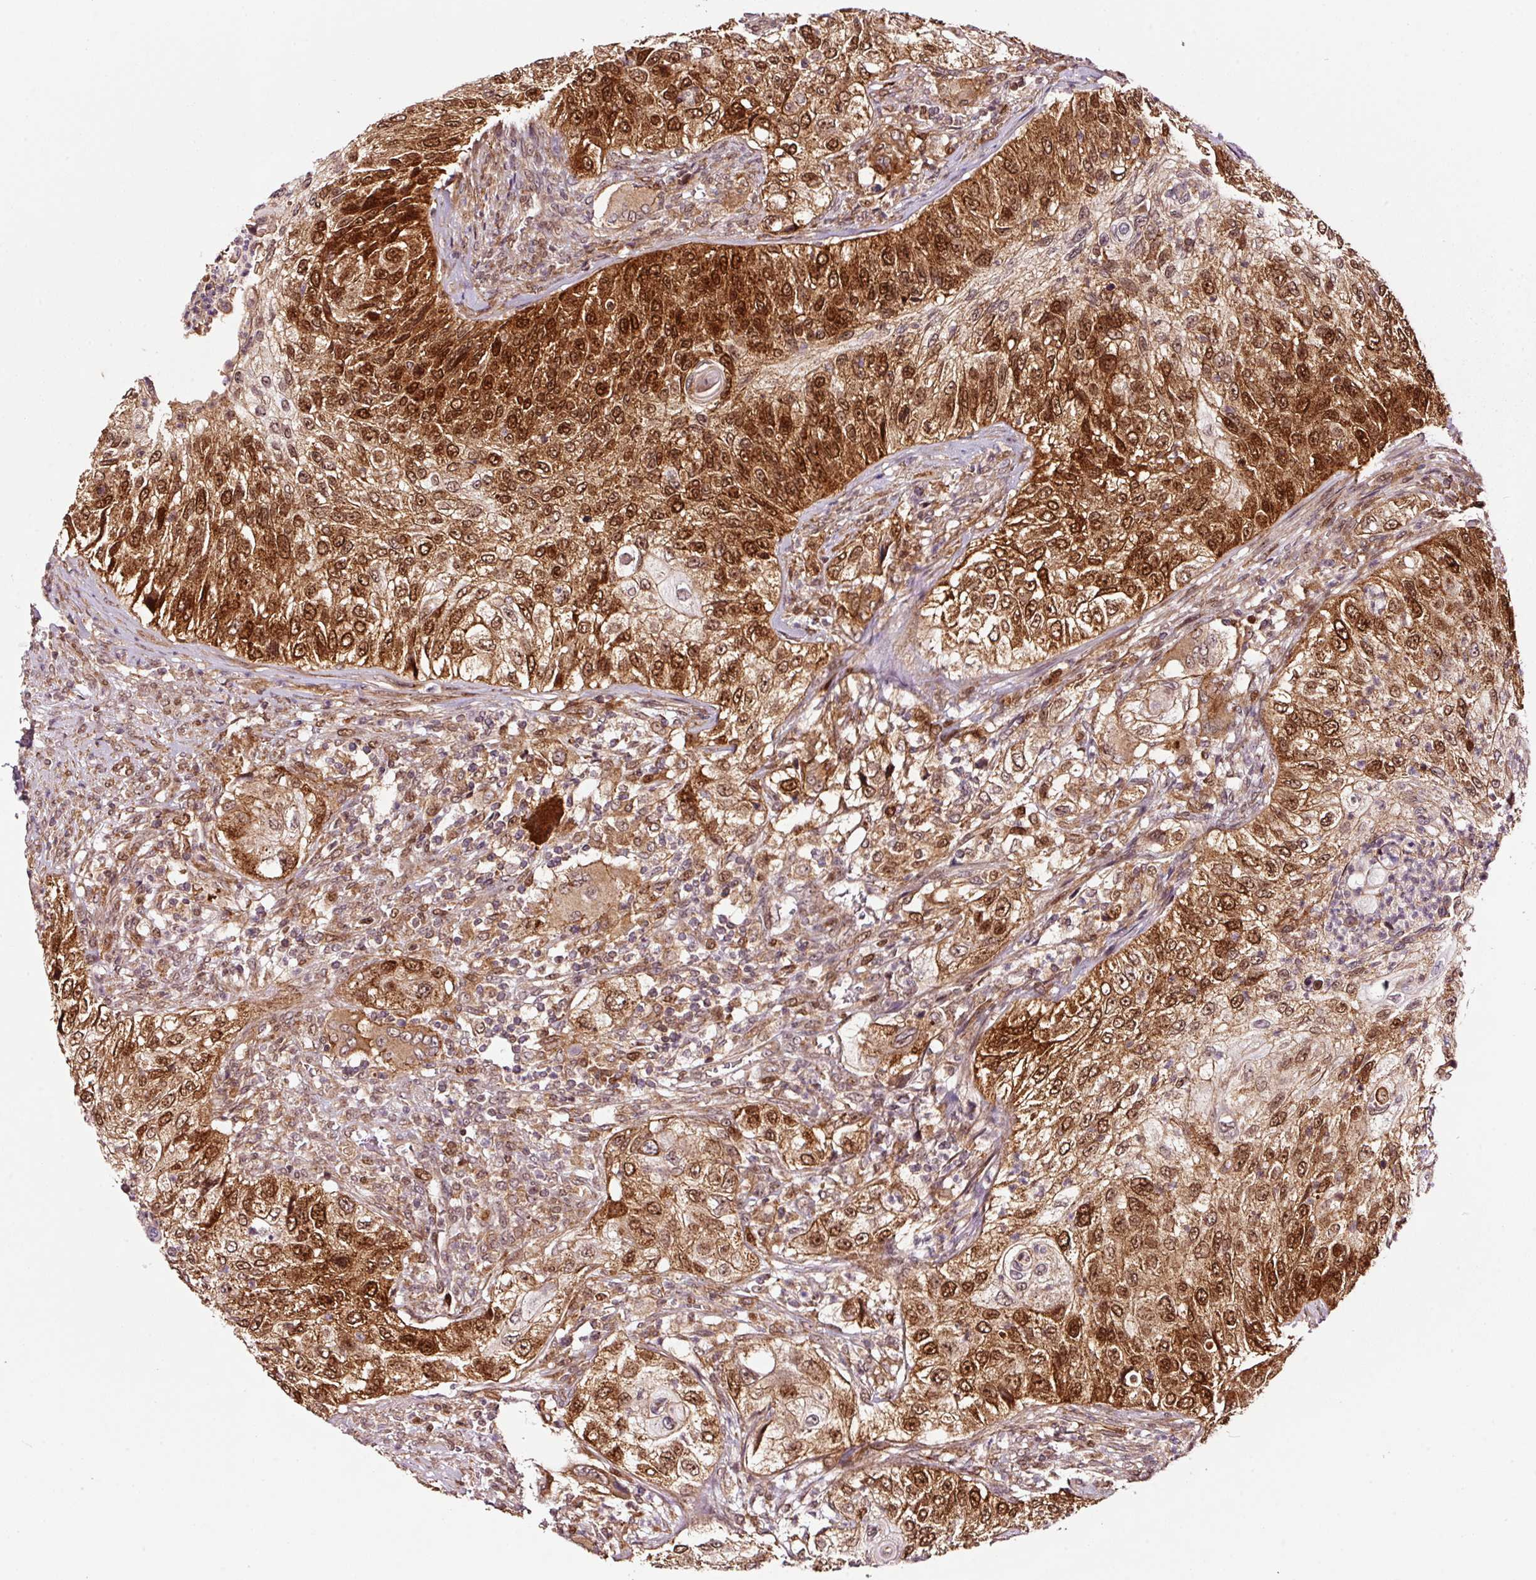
{"staining": {"intensity": "strong", "quantity": ">75%", "location": "cytoplasmic/membranous,nuclear"}, "tissue": "urothelial cancer", "cell_type": "Tumor cells", "image_type": "cancer", "snomed": [{"axis": "morphology", "description": "Urothelial carcinoma, High grade"}, {"axis": "topography", "description": "Urinary bladder"}], "caption": "Approximately >75% of tumor cells in human urothelial cancer display strong cytoplasmic/membranous and nuclear protein expression as visualized by brown immunohistochemical staining.", "gene": "RFC4", "patient": {"sex": "female", "age": 60}}